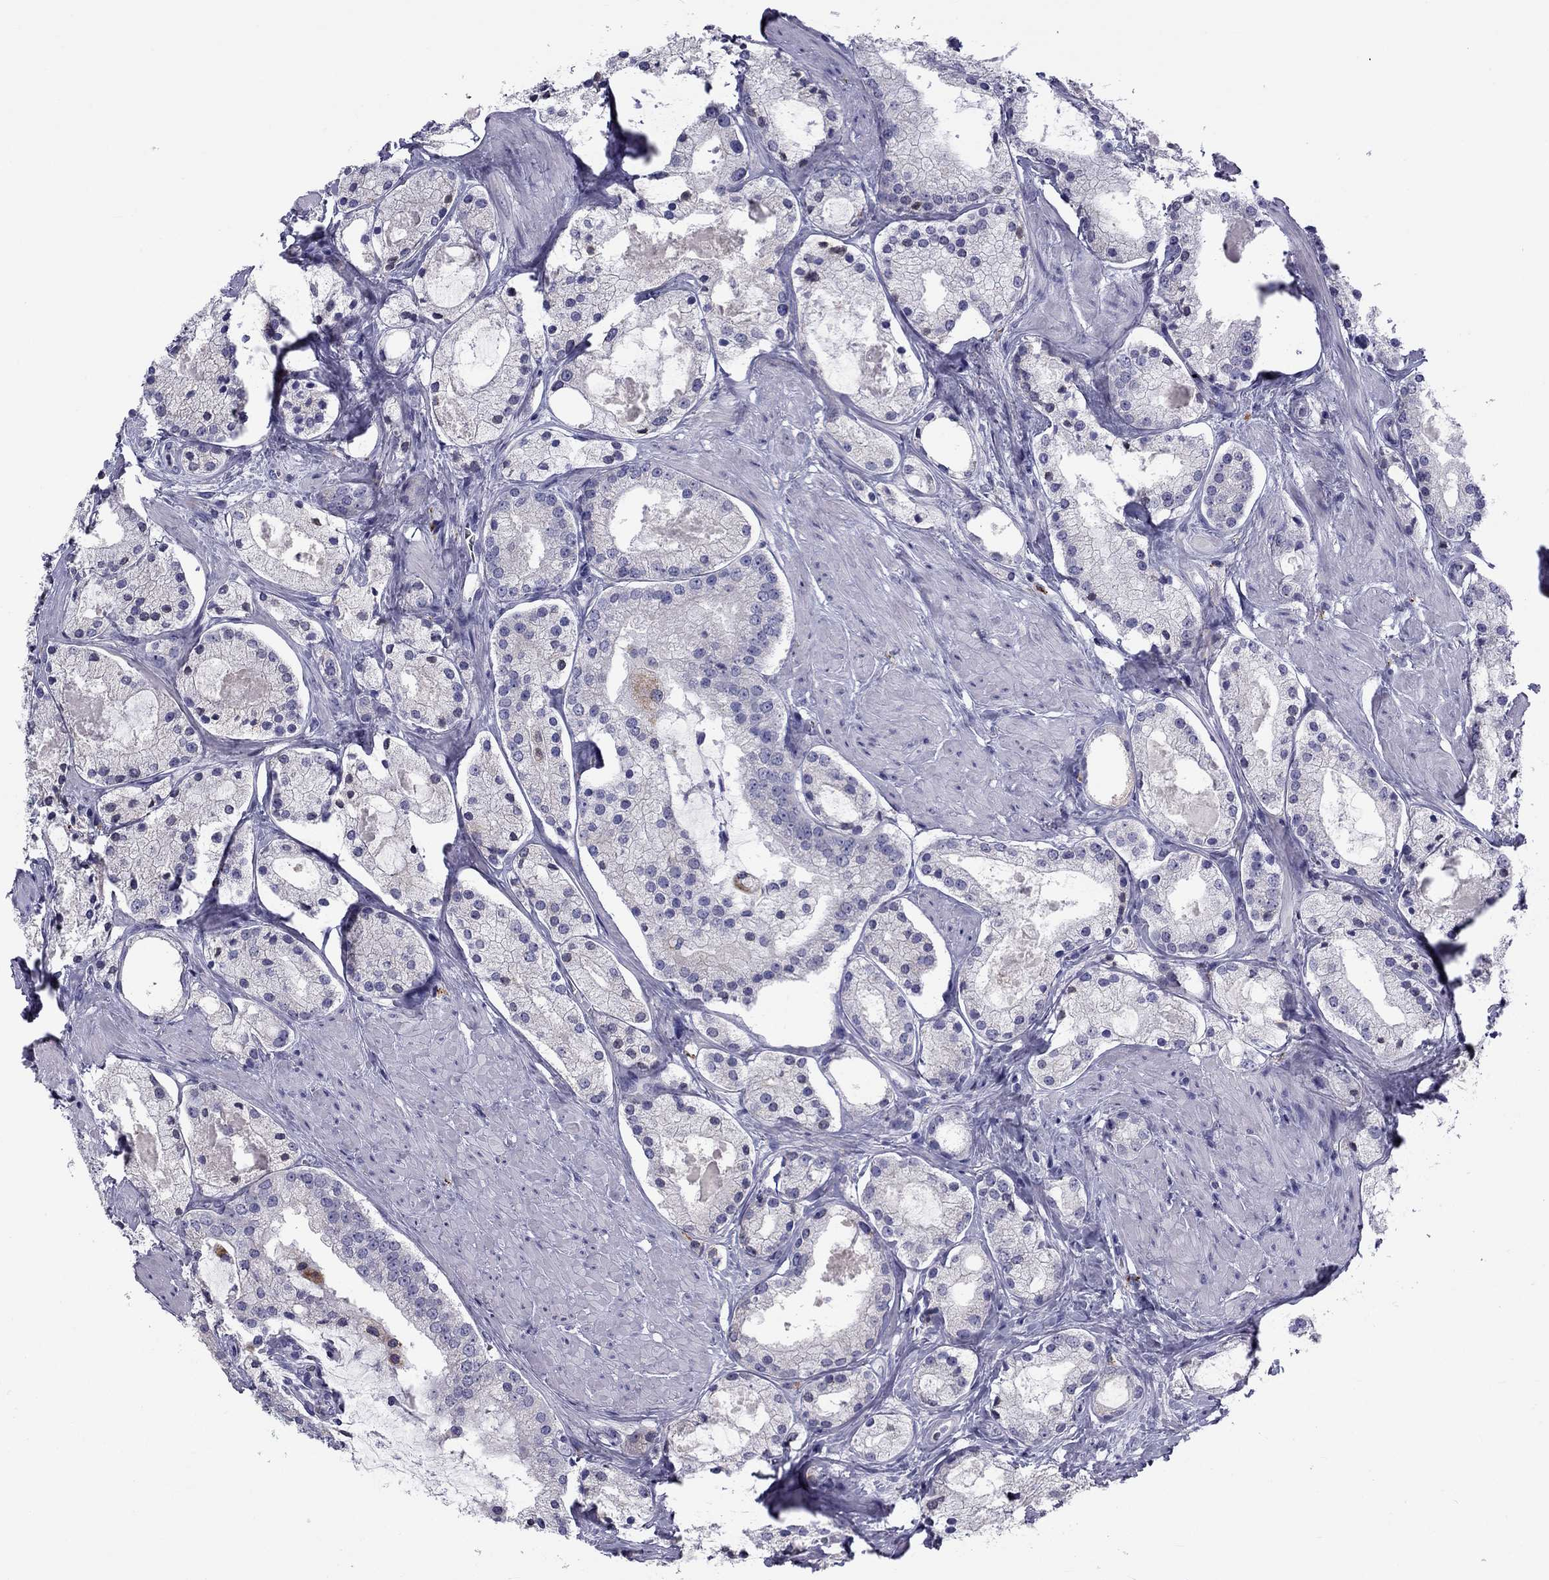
{"staining": {"intensity": "negative", "quantity": "none", "location": "none"}, "tissue": "prostate cancer", "cell_type": "Tumor cells", "image_type": "cancer", "snomed": [{"axis": "morphology", "description": "Adenocarcinoma, NOS"}, {"axis": "morphology", "description": "Adenocarcinoma, High grade"}, {"axis": "topography", "description": "Prostate"}], "caption": "There is no significant positivity in tumor cells of prostate high-grade adenocarcinoma.", "gene": "CLPSL2", "patient": {"sex": "male", "age": 64}}